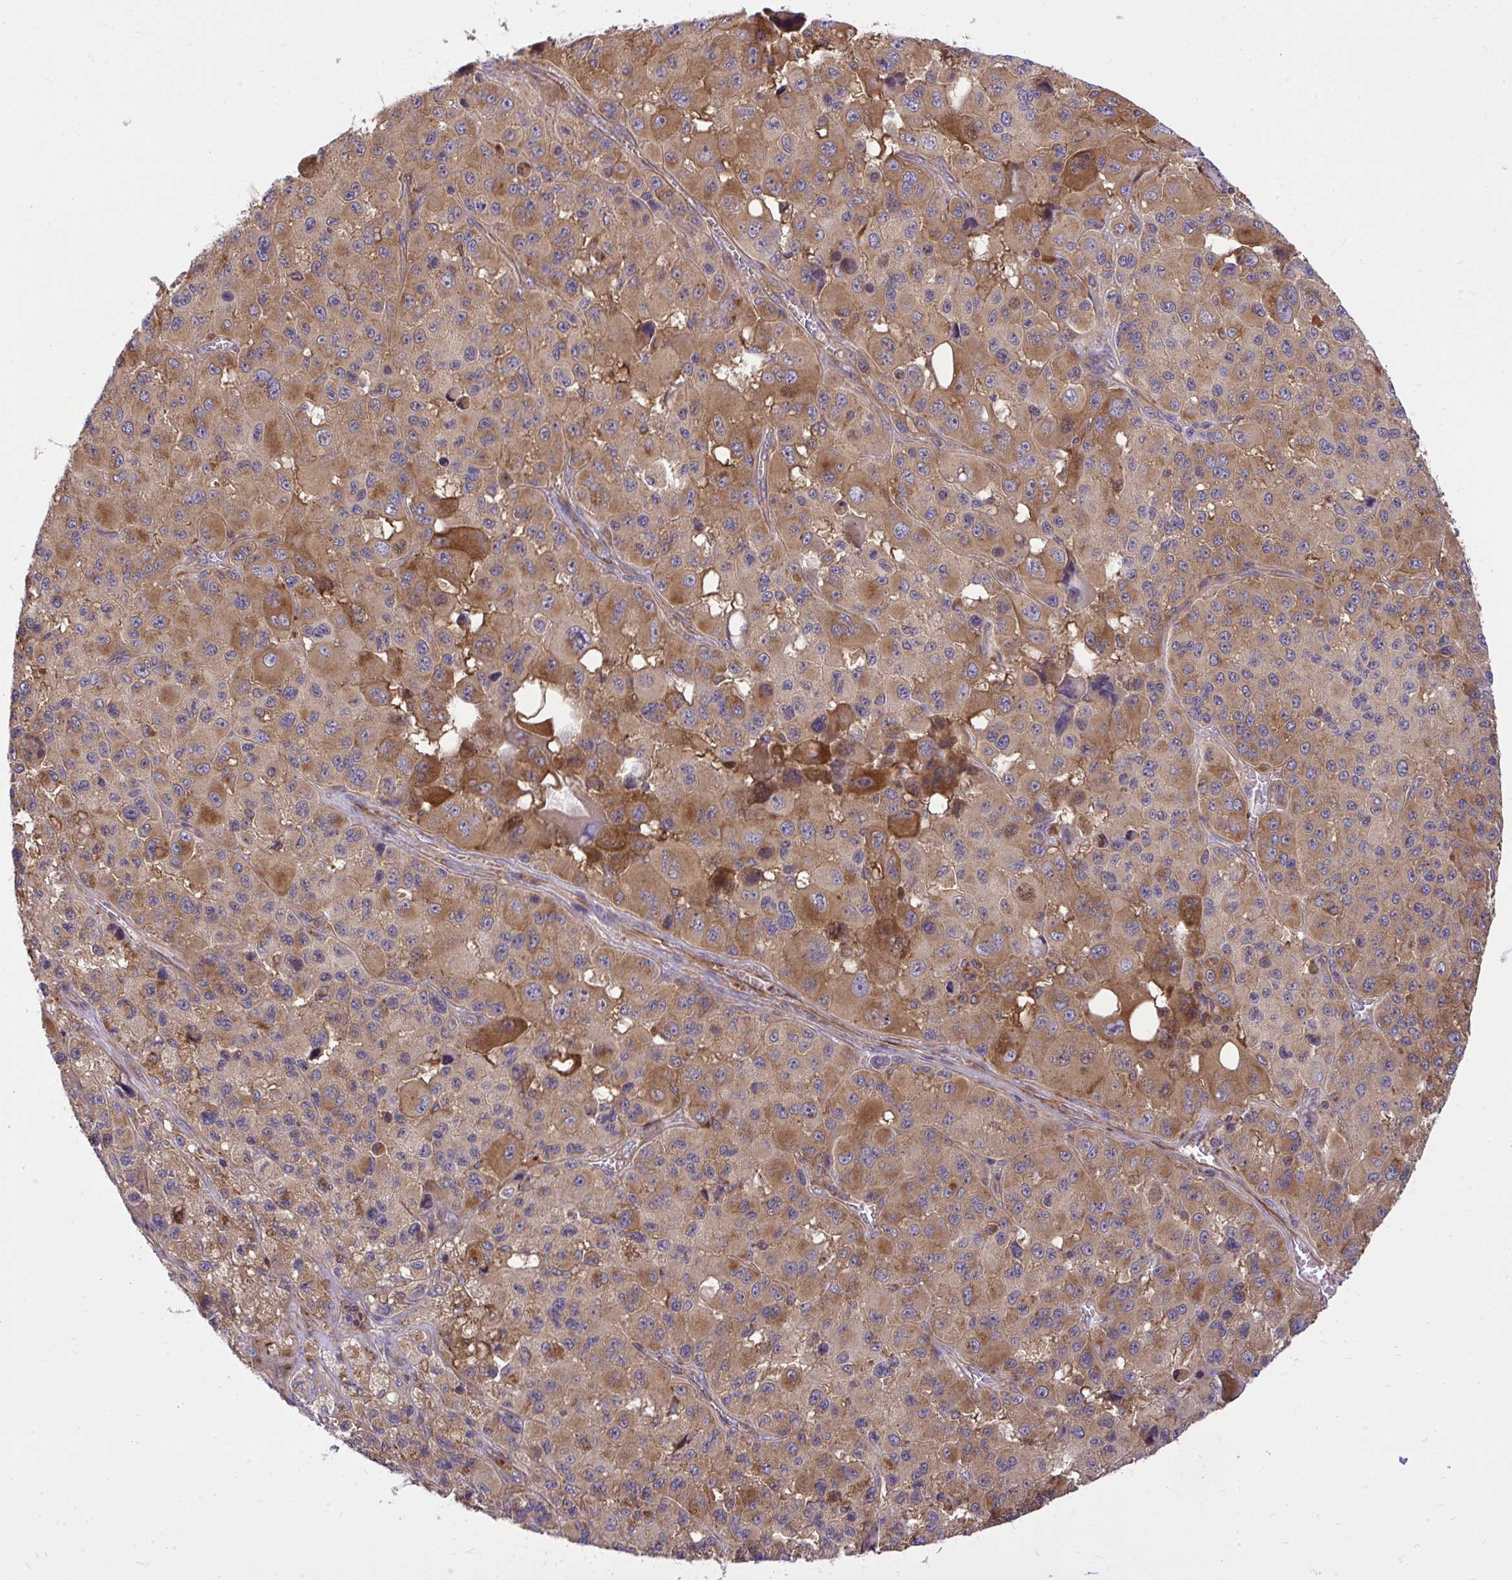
{"staining": {"intensity": "moderate", "quantity": ">75%", "location": "cytoplasmic/membranous"}, "tissue": "melanoma", "cell_type": "Tumor cells", "image_type": "cancer", "snomed": [{"axis": "morphology", "description": "Malignant melanoma, Metastatic site"}, {"axis": "topography", "description": "Lymph node"}], "caption": "IHC histopathology image of neoplastic tissue: malignant melanoma (metastatic site) stained using immunohistochemistry (IHC) demonstrates medium levels of moderate protein expression localized specifically in the cytoplasmic/membranous of tumor cells, appearing as a cytoplasmic/membranous brown color.", "gene": "PAIP2", "patient": {"sex": "female", "age": 65}}